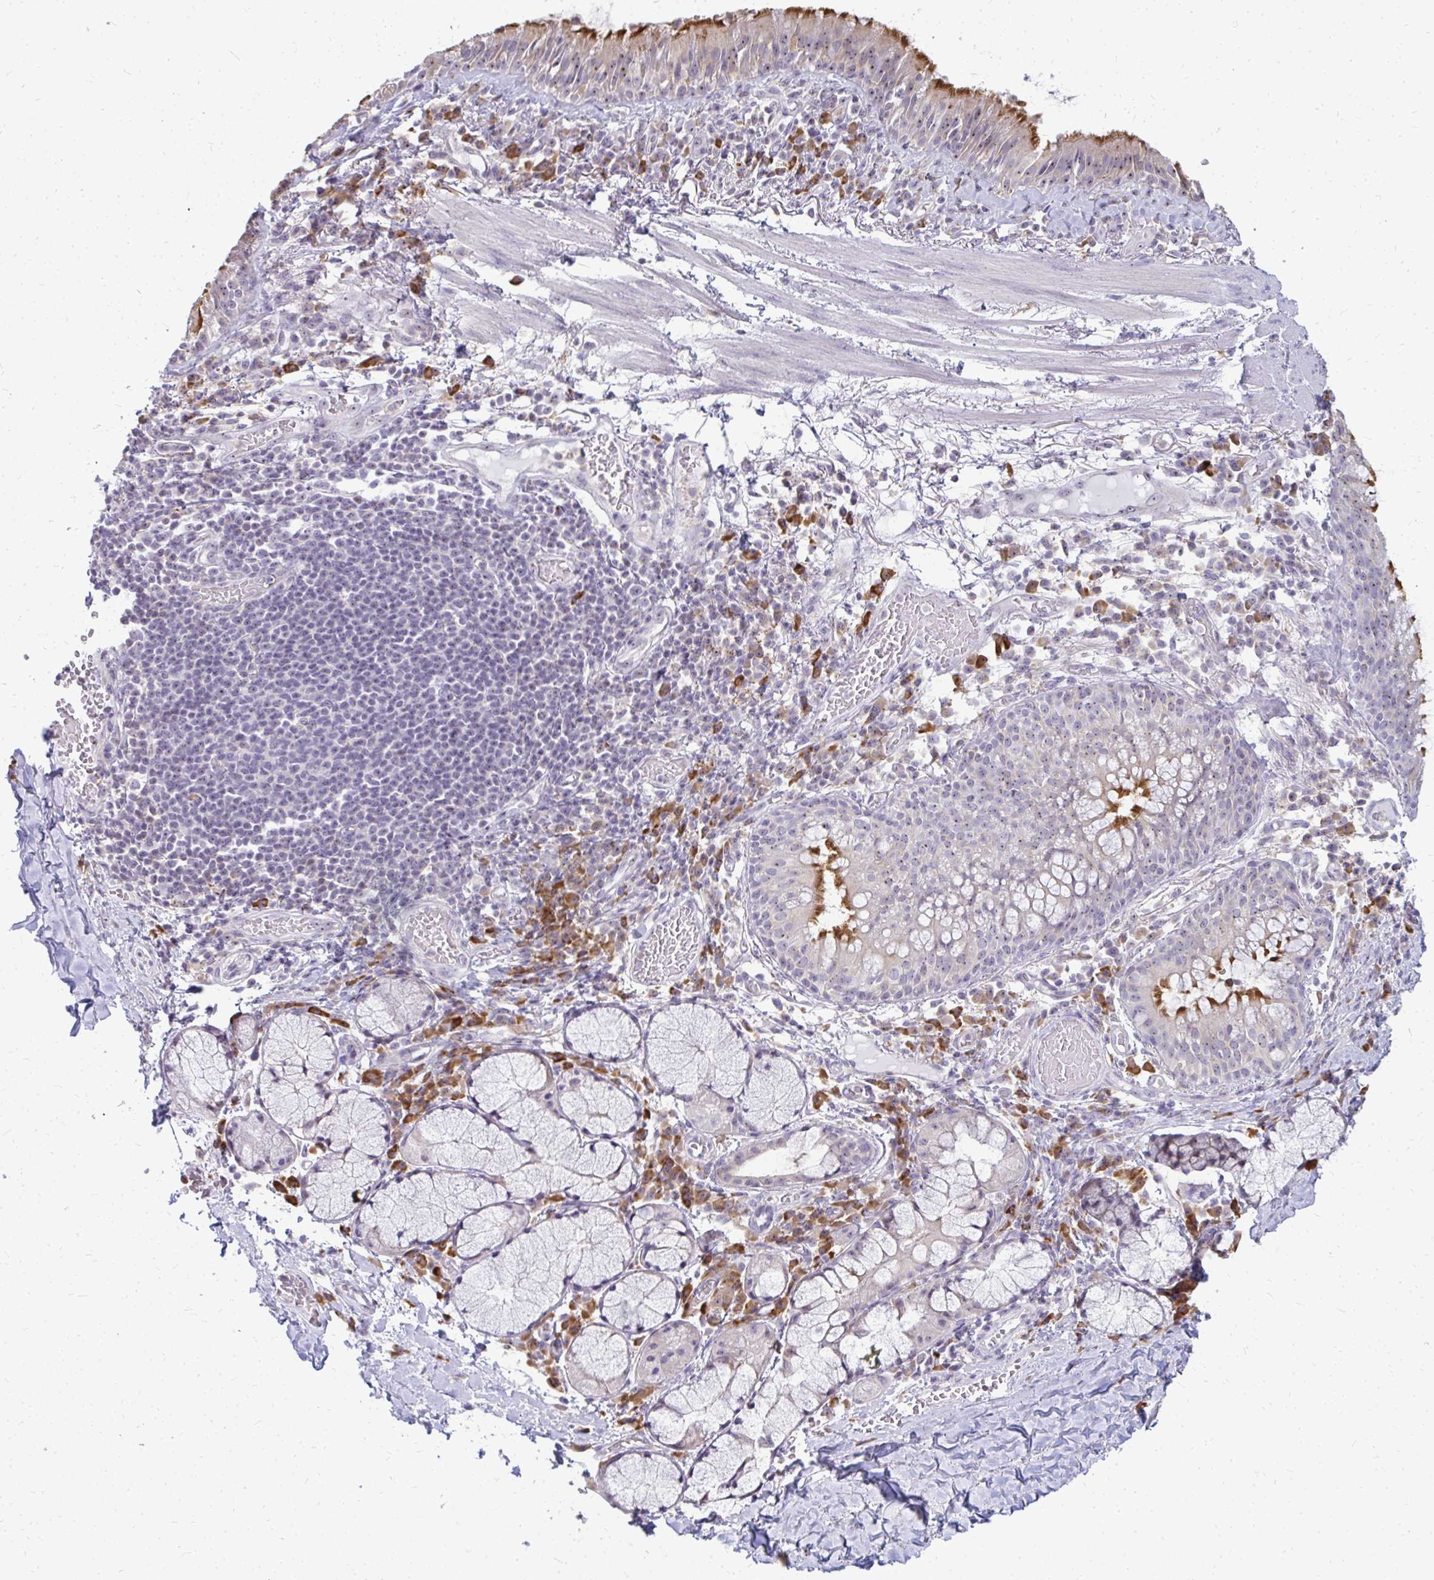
{"staining": {"intensity": "negative", "quantity": "none", "location": "none"}, "tissue": "soft tissue", "cell_type": "Chondrocytes", "image_type": "normal", "snomed": [{"axis": "morphology", "description": "Normal tissue, NOS"}, {"axis": "topography", "description": "Cartilage tissue"}, {"axis": "topography", "description": "Bronchus"}], "caption": "This is an immunohistochemistry (IHC) image of normal soft tissue. There is no staining in chondrocytes.", "gene": "FAM9A", "patient": {"sex": "male", "age": 56}}